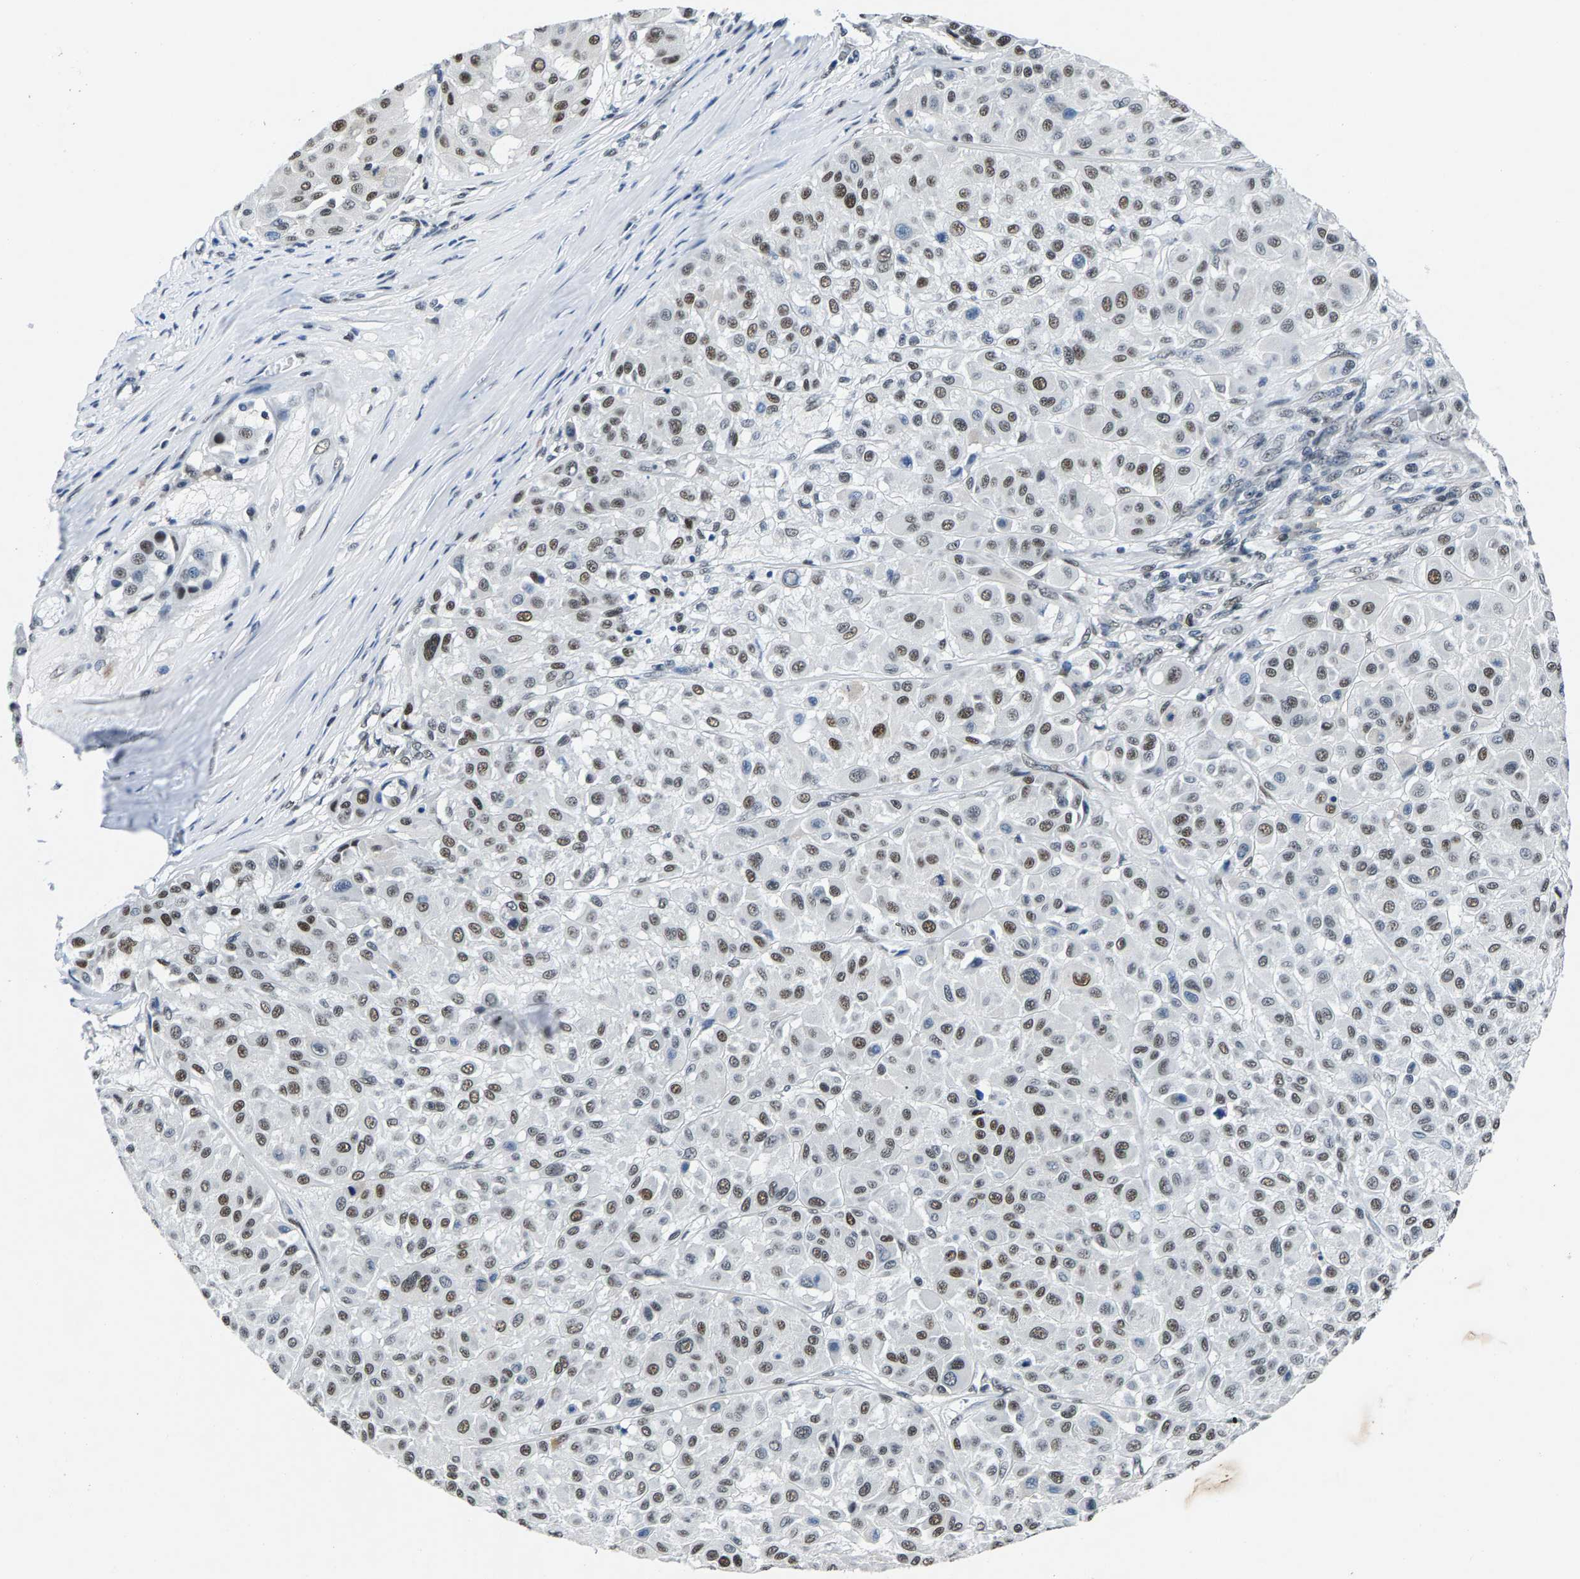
{"staining": {"intensity": "moderate", "quantity": ">75%", "location": "nuclear"}, "tissue": "melanoma", "cell_type": "Tumor cells", "image_type": "cancer", "snomed": [{"axis": "morphology", "description": "Malignant melanoma, Metastatic site"}, {"axis": "topography", "description": "Soft tissue"}], "caption": "Brown immunohistochemical staining in malignant melanoma (metastatic site) demonstrates moderate nuclear positivity in approximately >75% of tumor cells.", "gene": "ATF2", "patient": {"sex": "male", "age": 41}}